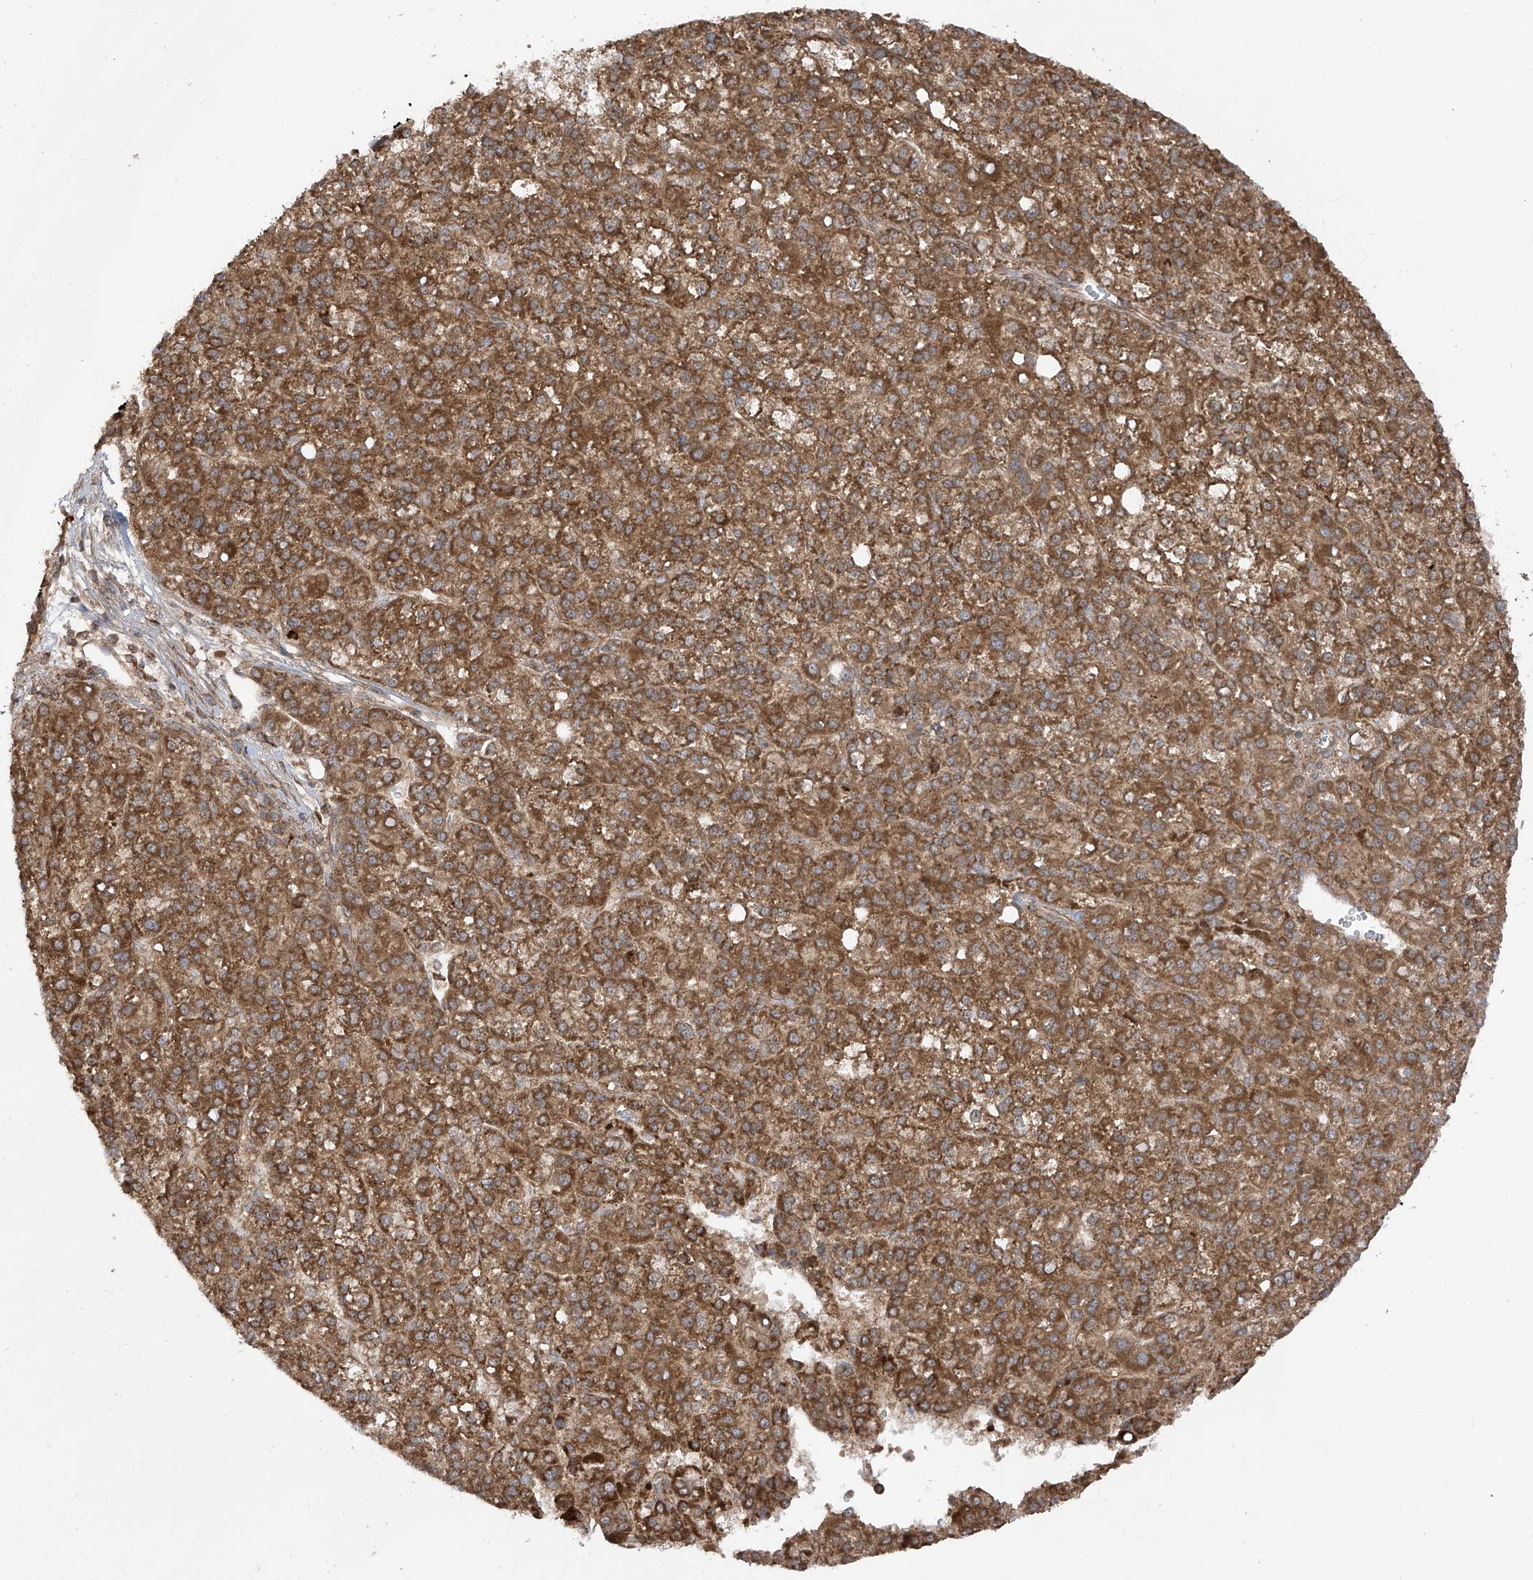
{"staining": {"intensity": "strong", "quantity": ">75%", "location": "cytoplasmic/membranous"}, "tissue": "liver cancer", "cell_type": "Tumor cells", "image_type": "cancer", "snomed": [{"axis": "morphology", "description": "Carcinoma, Hepatocellular, NOS"}, {"axis": "topography", "description": "Liver"}], "caption": "A brown stain labels strong cytoplasmic/membranous positivity of a protein in human liver cancer (hepatocellular carcinoma) tumor cells. The staining was performed using DAB (3,3'-diaminobenzidine) to visualize the protein expression in brown, while the nuclei were stained in blue with hematoxylin (Magnification: 20x).", "gene": "REPS1", "patient": {"sex": "female", "age": 58}}